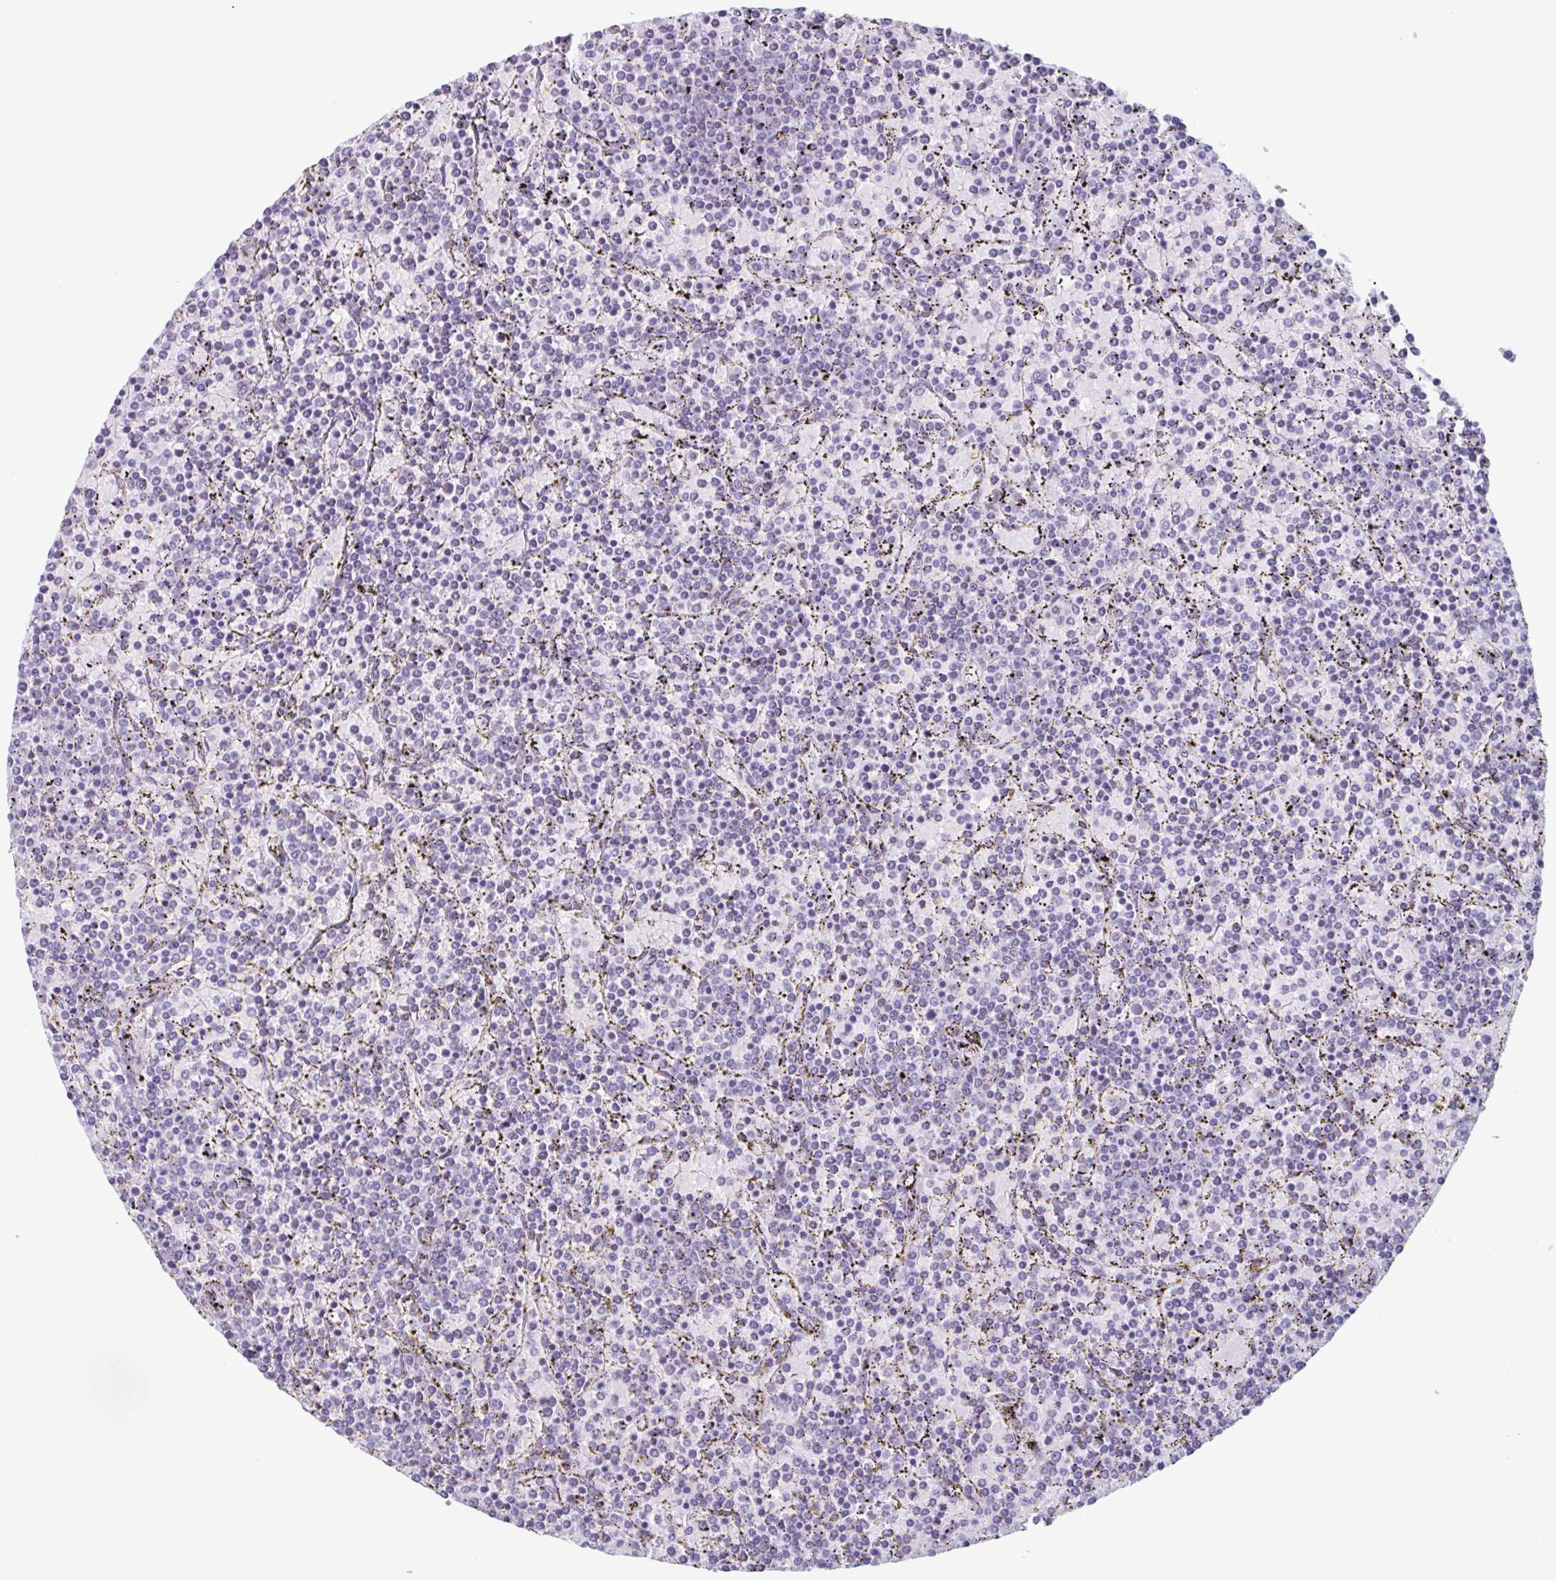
{"staining": {"intensity": "negative", "quantity": "none", "location": "none"}, "tissue": "lymphoma", "cell_type": "Tumor cells", "image_type": "cancer", "snomed": [{"axis": "morphology", "description": "Malignant lymphoma, non-Hodgkin's type, Low grade"}, {"axis": "topography", "description": "Spleen"}], "caption": "Tumor cells are negative for brown protein staining in lymphoma.", "gene": "ENKUR", "patient": {"sex": "female", "age": 77}}